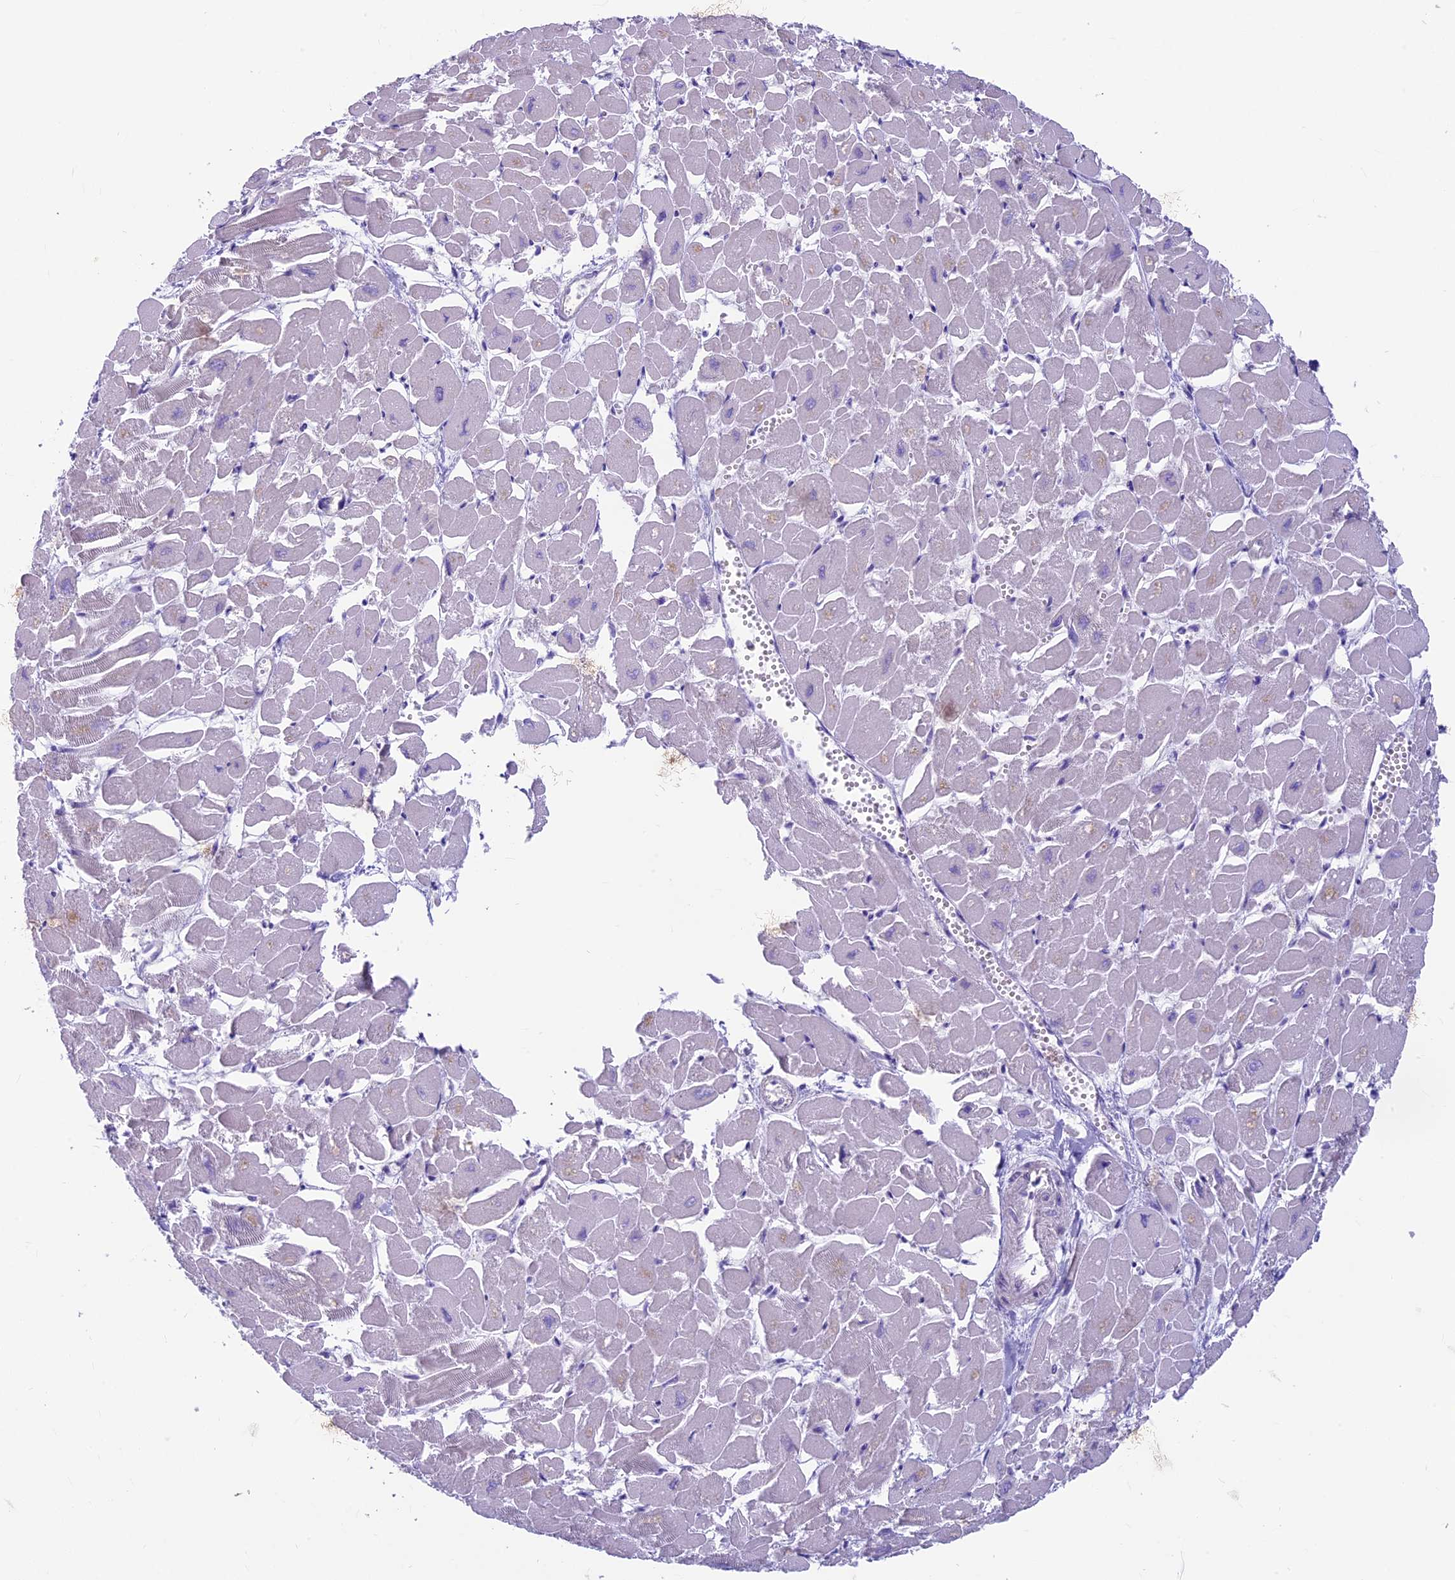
{"staining": {"intensity": "weak", "quantity": "<25%", "location": "cytoplasmic/membranous"}, "tissue": "heart muscle", "cell_type": "Cardiomyocytes", "image_type": "normal", "snomed": [{"axis": "morphology", "description": "Normal tissue, NOS"}, {"axis": "topography", "description": "Heart"}], "caption": "This micrograph is of normal heart muscle stained with immunohistochemistry to label a protein in brown with the nuclei are counter-stained blue. There is no positivity in cardiomyocytes.", "gene": "CDAN1", "patient": {"sex": "male", "age": 54}}